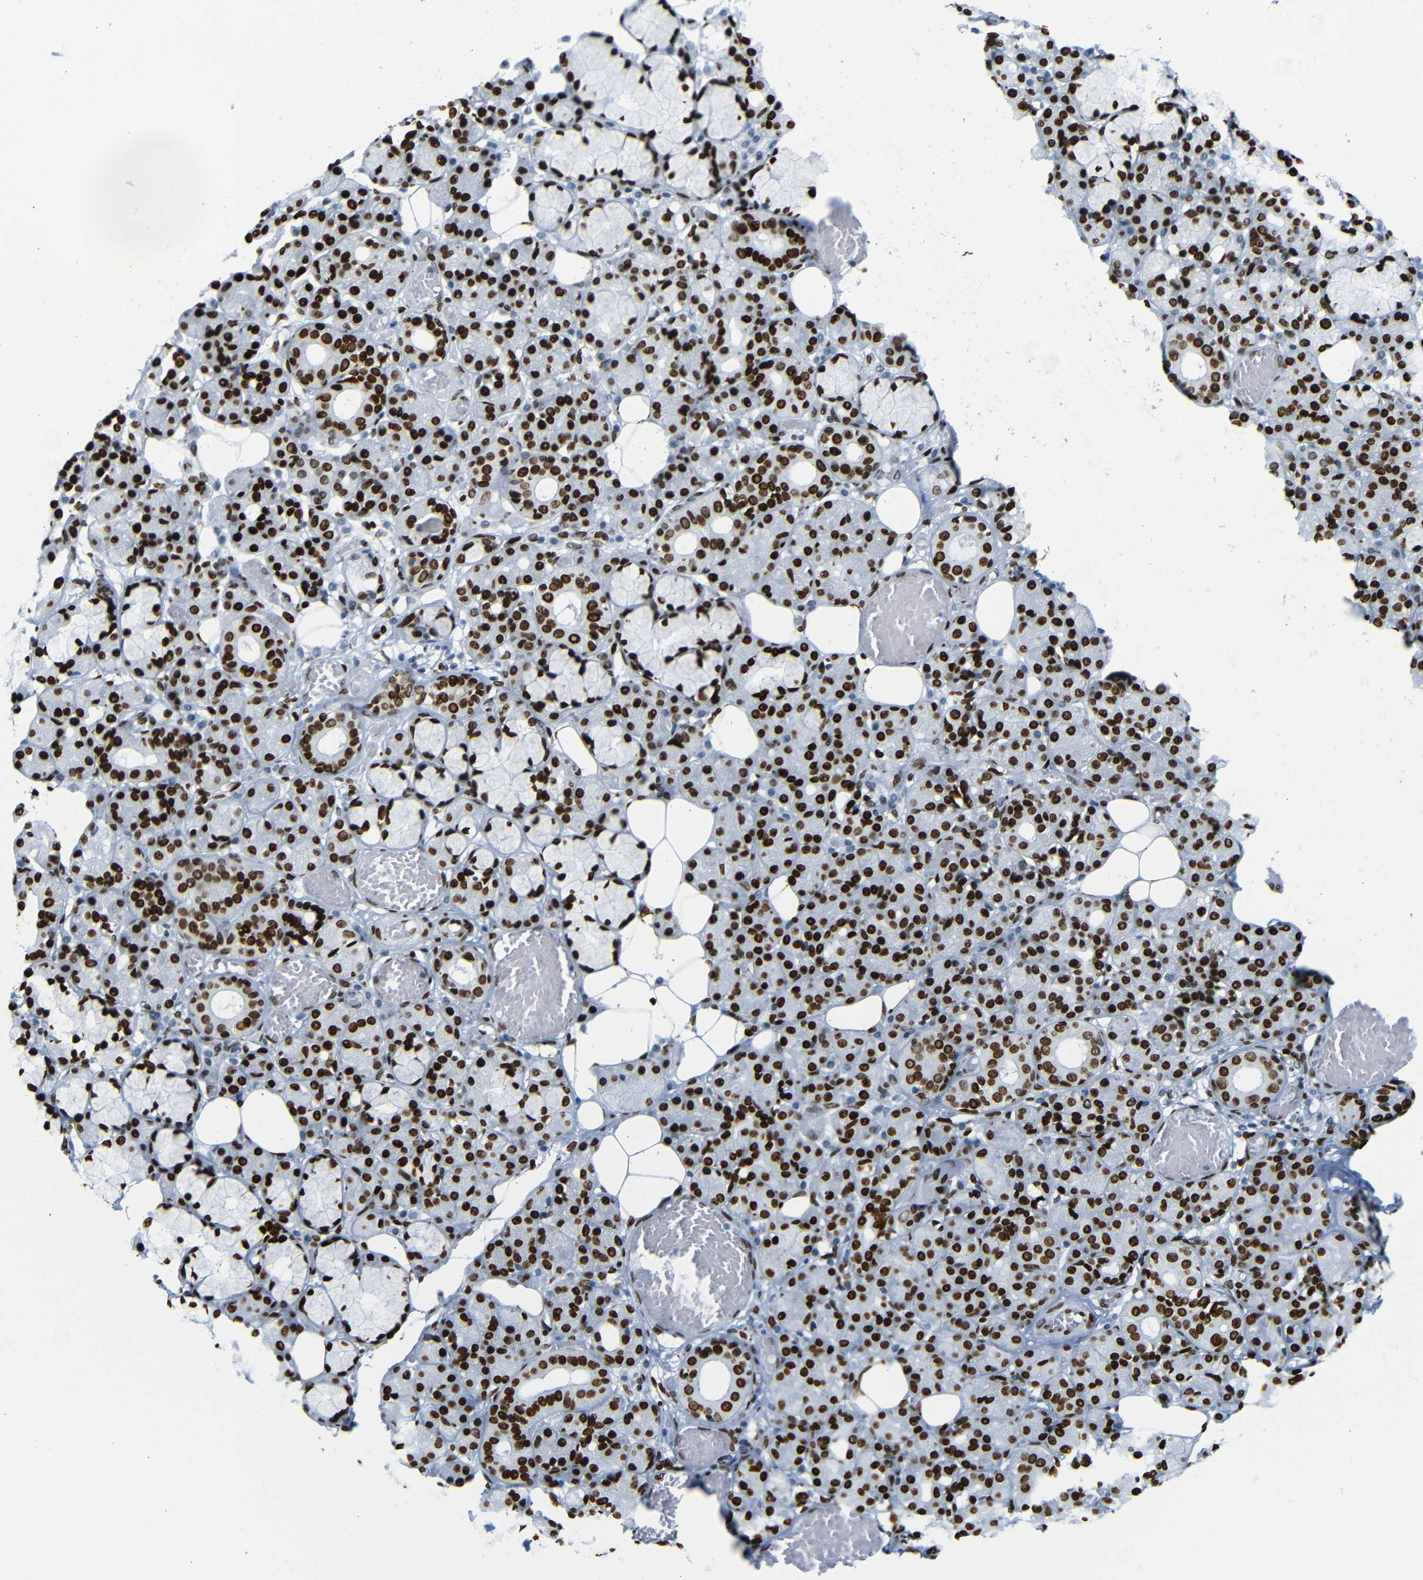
{"staining": {"intensity": "strong", "quantity": ">75%", "location": "nuclear"}, "tissue": "salivary gland", "cell_type": "Glandular cells", "image_type": "normal", "snomed": [{"axis": "morphology", "description": "Normal tissue, NOS"}, {"axis": "topography", "description": "Salivary gland"}], "caption": "Immunohistochemistry (DAB (3,3'-diaminobenzidine)) staining of benign salivary gland exhibits strong nuclear protein staining in about >75% of glandular cells. Ihc stains the protein of interest in brown and the nuclei are stained blue.", "gene": "NPIPB15", "patient": {"sex": "male", "age": 63}}